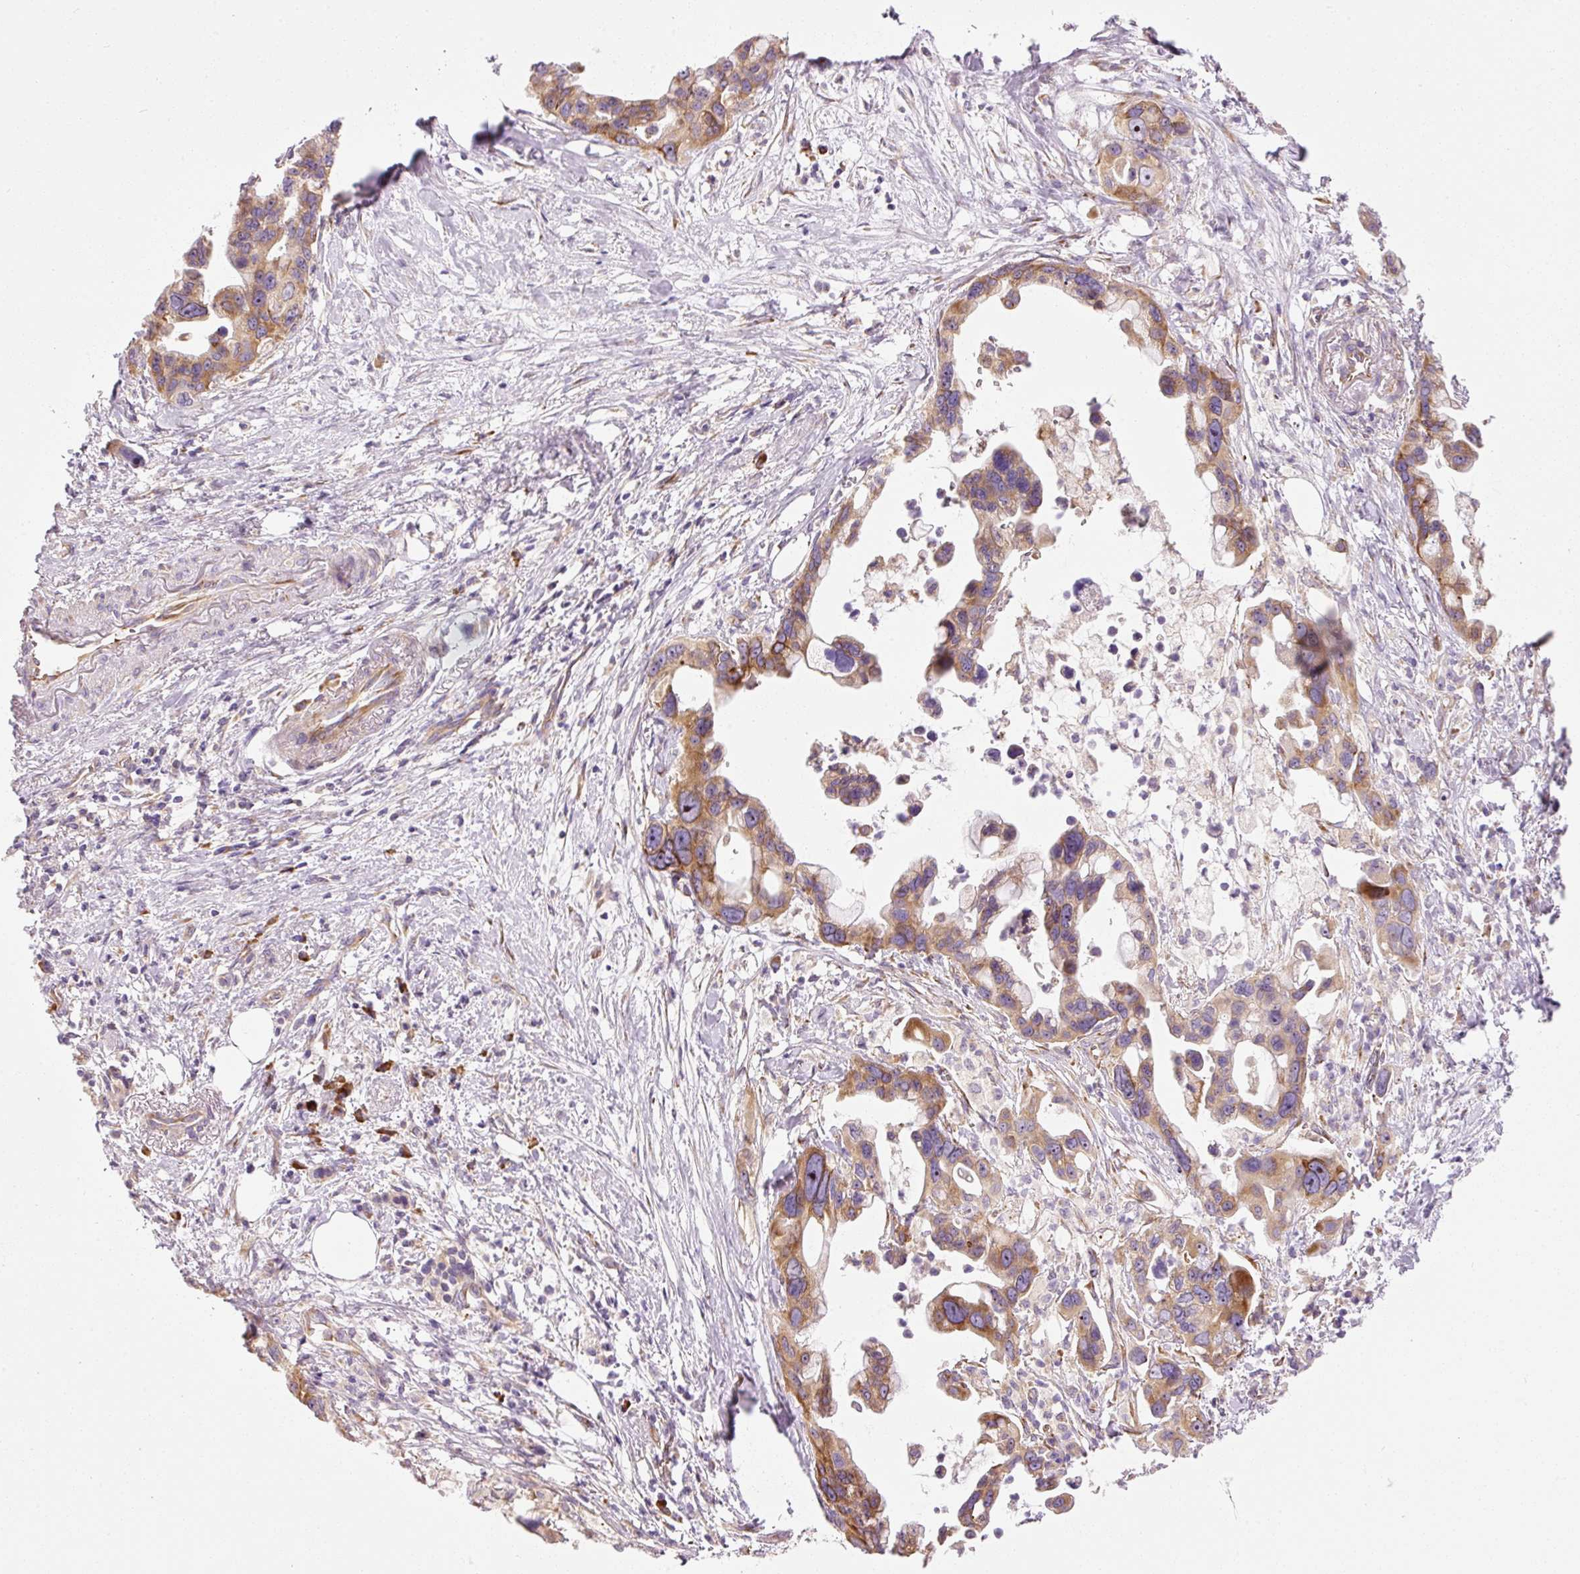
{"staining": {"intensity": "moderate", "quantity": ">75%", "location": "cytoplasmic/membranous"}, "tissue": "pancreatic cancer", "cell_type": "Tumor cells", "image_type": "cancer", "snomed": [{"axis": "morphology", "description": "Adenocarcinoma, NOS"}, {"axis": "topography", "description": "Pancreas"}], "caption": "The image reveals staining of adenocarcinoma (pancreatic), revealing moderate cytoplasmic/membranous protein staining (brown color) within tumor cells. Using DAB (3,3'-diaminobenzidine) (brown) and hematoxylin (blue) stains, captured at high magnification using brightfield microscopy.", "gene": "RPL10A", "patient": {"sex": "female", "age": 83}}